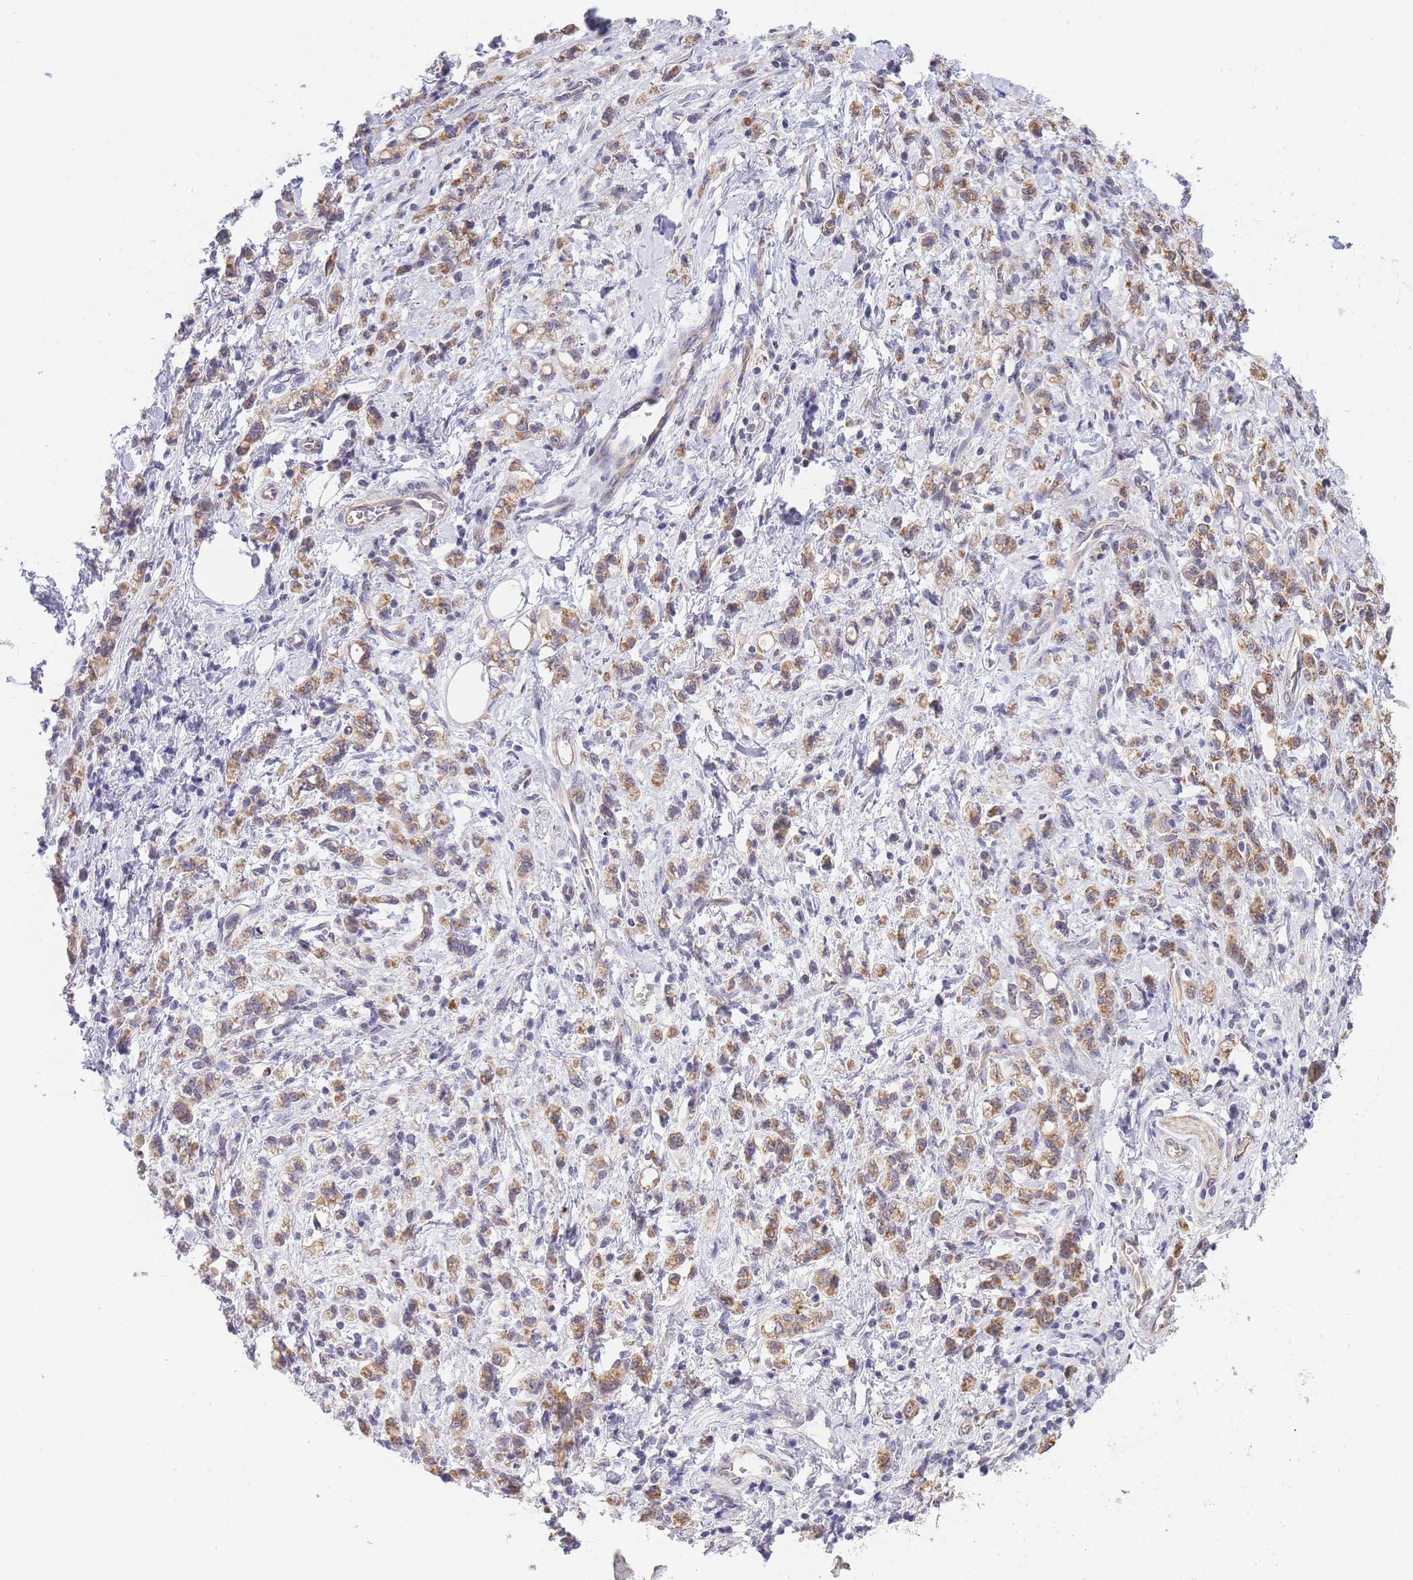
{"staining": {"intensity": "moderate", "quantity": ">75%", "location": "cytoplasmic/membranous"}, "tissue": "stomach cancer", "cell_type": "Tumor cells", "image_type": "cancer", "snomed": [{"axis": "morphology", "description": "Adenocarcinoma, NOS"}, {"axis": "topography", "description": "Stomach"}], "caption": "This photomicrograph shows stomach adenocarcinoma stained with immunohistochemistry (IHC) to label a protein in brown. The cytoplasmic/membranous of tumor cells show moderate positivity for the protein. Nuclei are counter-stained blue.", "gene": "C19orf25", "patient": {"sex": "male", "age": 77}}